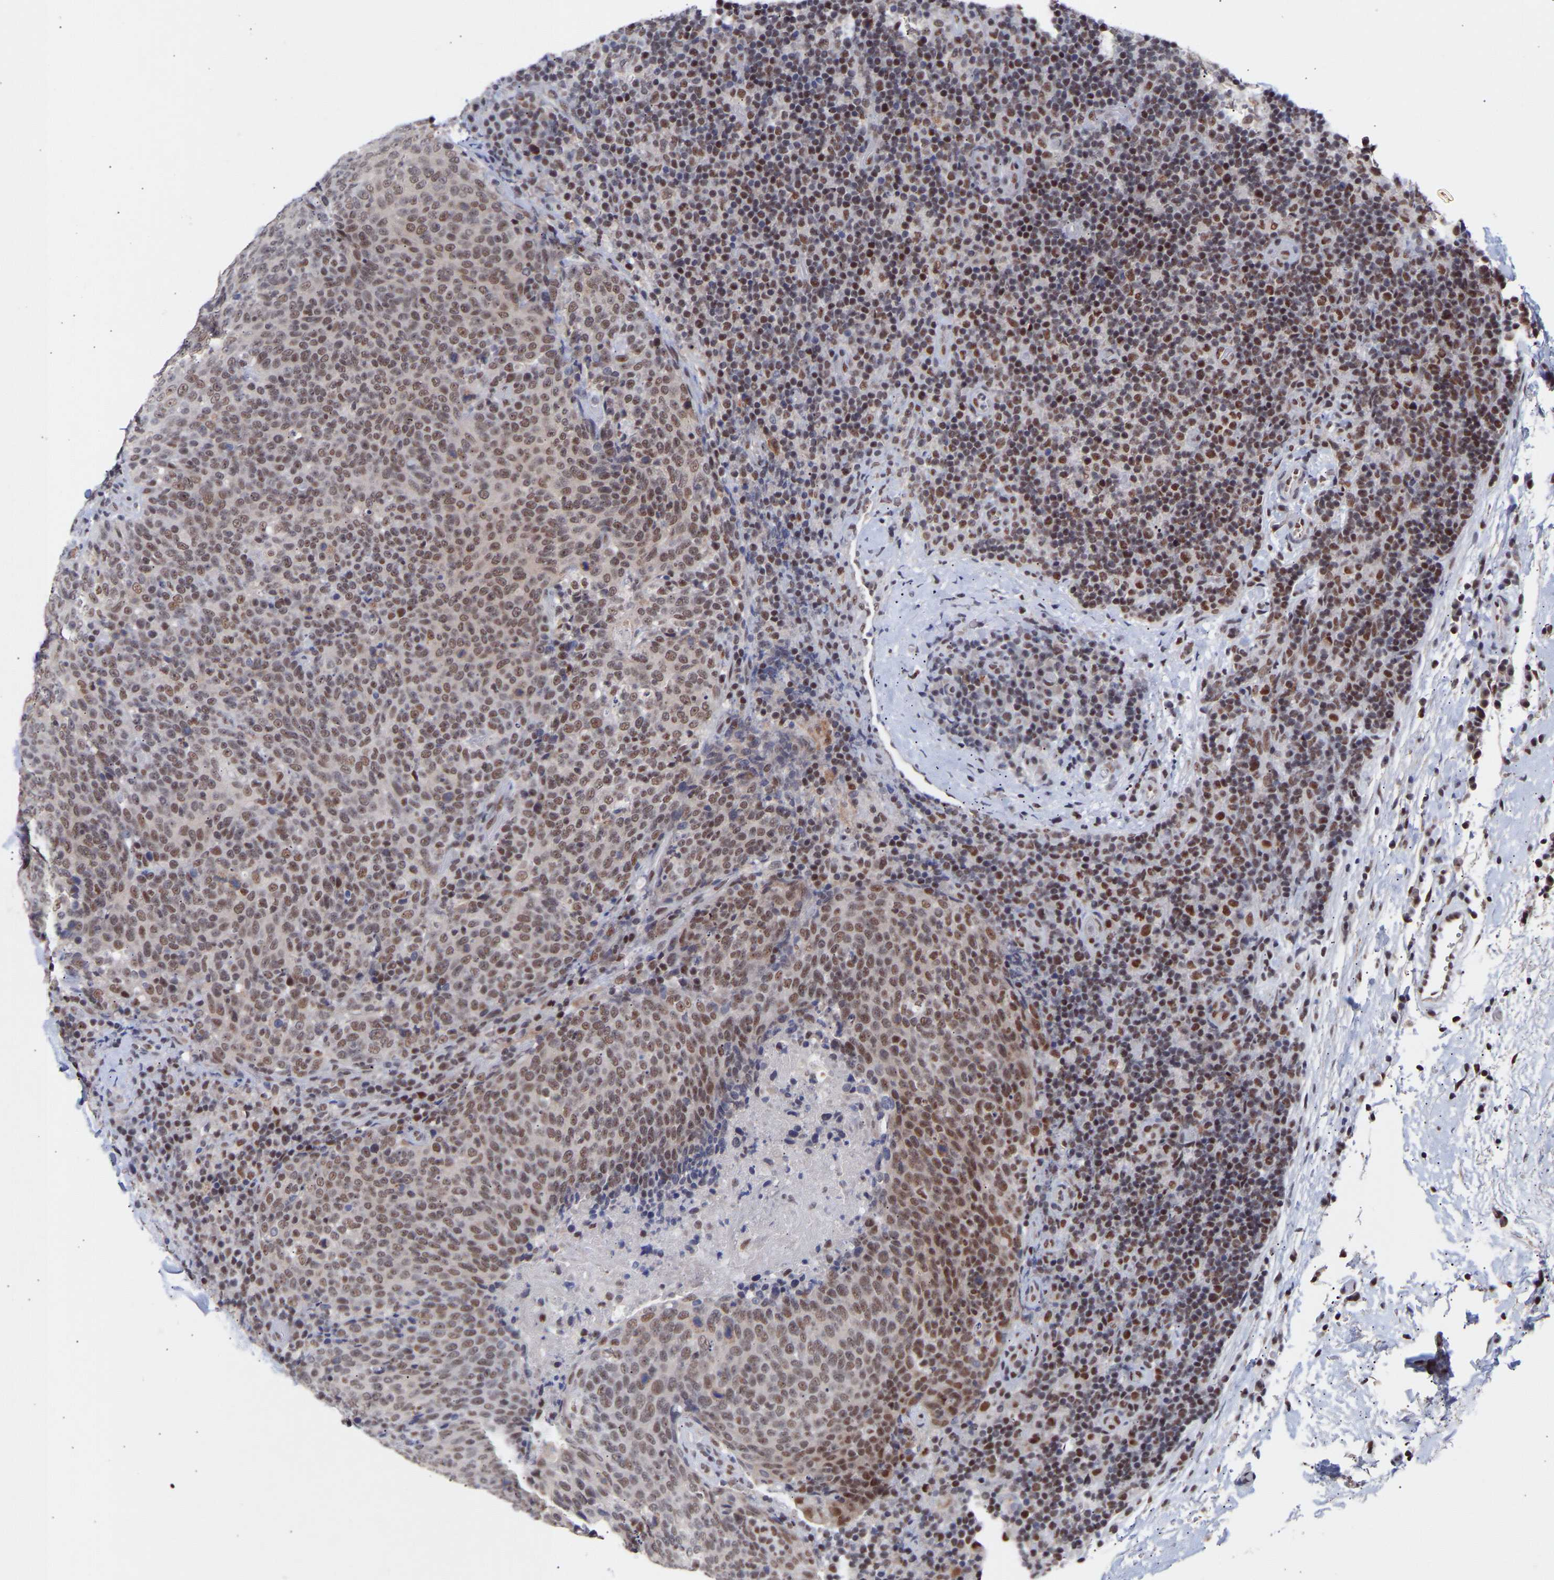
{"staining": {"intensity": "weak", "quantity": ">75%", "location": "nuclear"}, "tissue": "head and neck cancer", "cell_type": "Tumor cells", "image_type": "cancer", "snomed": [{"axis": "morphology", "description": "Squamous cell carcinoma, NOS"}, {"axis": "morphology", "description": "Squamous cell carcinoma, metastatic, NOS"}, {"axis": "topography", "description": "Lymph node"}, {"axis": "topography", "description": "Head-Neck"}], "caption": "This image shows head and neck cancer stained with immunohistochemistry to label a protein in brown. The nuclear of tumor cells show weak positivity for the protein. Nuclei are counter-stained blue.", "gene": "RBM15", "patient": {"sex": "male", "age": 62}}